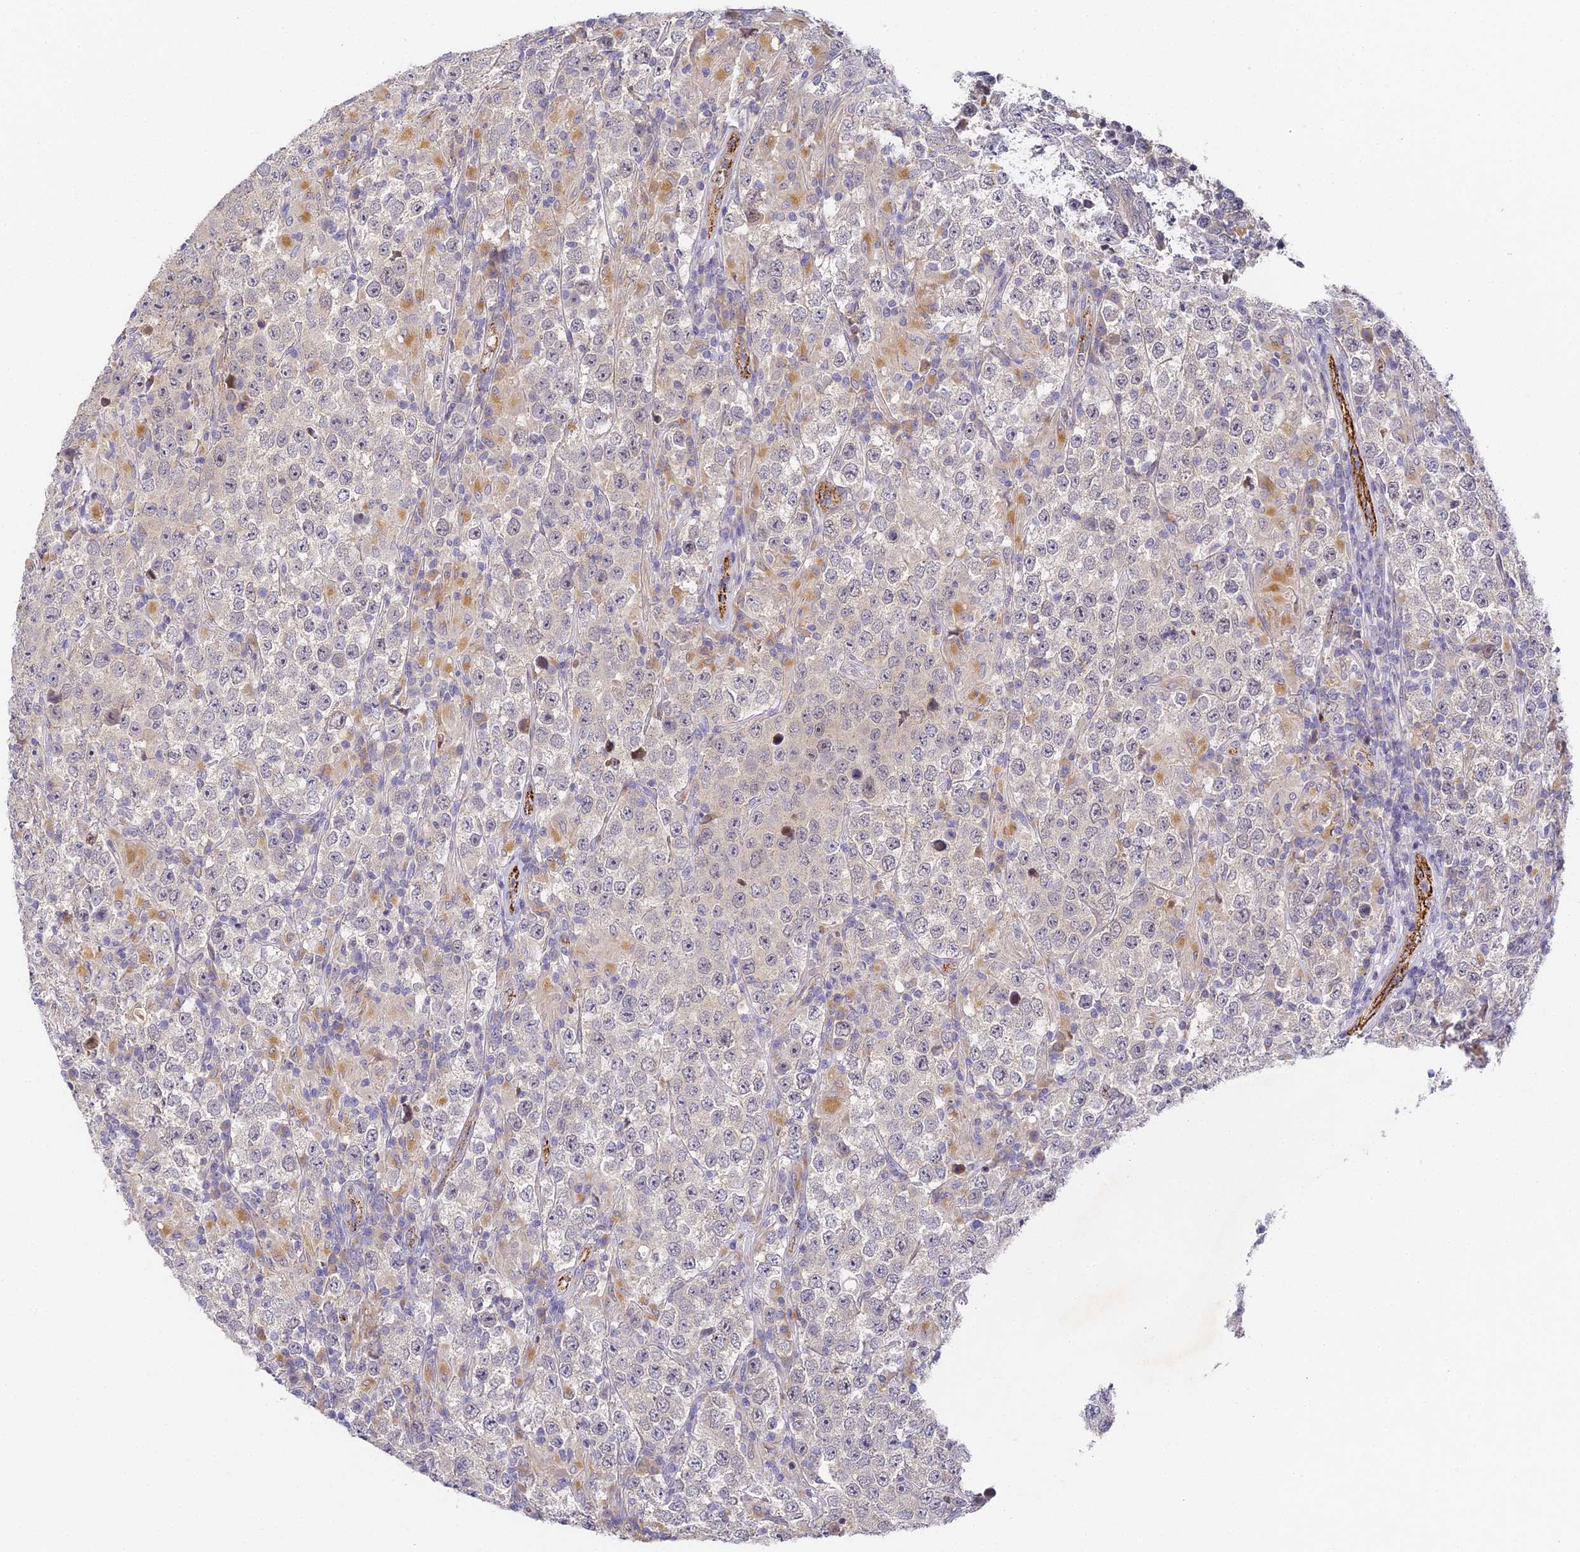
{"staining": {"intensity": "weak", "quantity": "<25%", "location": "cytoplasmic/membranous"}, "tissue": "testis cancer", "cell_type": "Tumor cells", "image_type": "cancer", "snomed": [{"axis": "morphology", "description": "Normal tissue, NOS"}, {"axis": "morphology", "description": "Urothelial carcinoma, High grade"}, {"axis": "morphology", "description": "Seminoma, NOS"}, {"axis": "morphology", "description": "Carcinoma, Embryonal, NOS"}, {"axis": "topography", "description": "Urinary bladder"}, {"axis": "topography", "description": "Testis"}], "caption": "Protein analysis of testis cancer (seminoma) shows no significant staining in tumor cells.", "gene": "DNAAF10", "patient": {"sex": "male", "age": 41}}